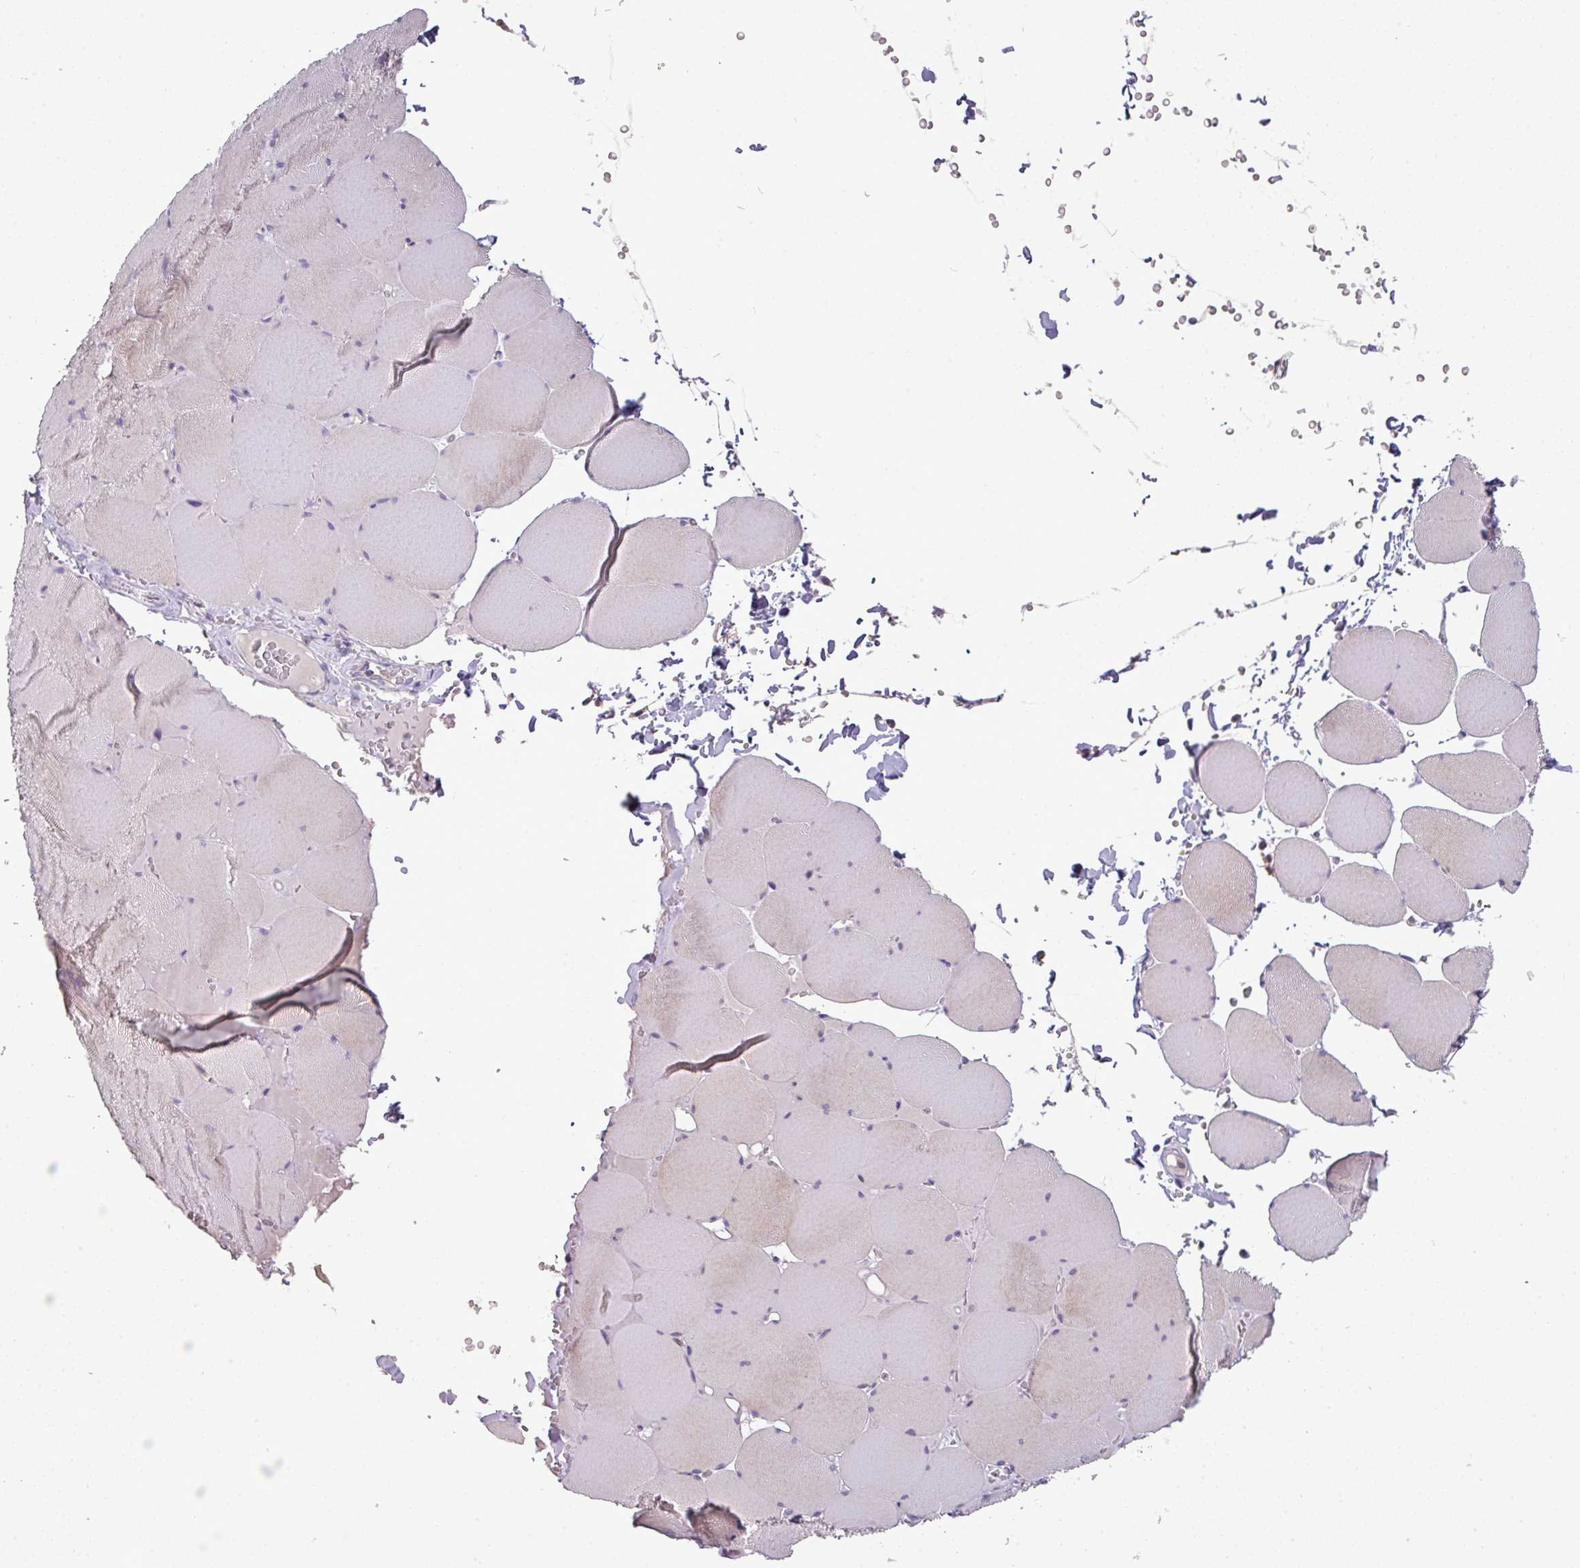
{"staining": {"intensity": "weak", "quantity": "25%-75%", "location": "cytoplasmic/membranous"}, "tissue": "skeletal muscle", "cell_type": "Myocytes", "image_type": "normal", "snomed": [{"axis": "morphology", "description": "Normal tissue, NOS"}, {"axis": "topography", "description": "Skeletal muscle"}, {"axis": "topography", "description": "Head-Neck"}], "caption": "IHC image of unremarkable skeletal muscle: skeletal muscle stained using immunohistochemistry shows low levels of weak protein expression localized specifically in the cytoplasmic/membranous of myocytes, appearing as a cytoplasmic/membranous brown color.", "gene": "TRAPPC1", "patient": {"sex": "male", "age": 66}}